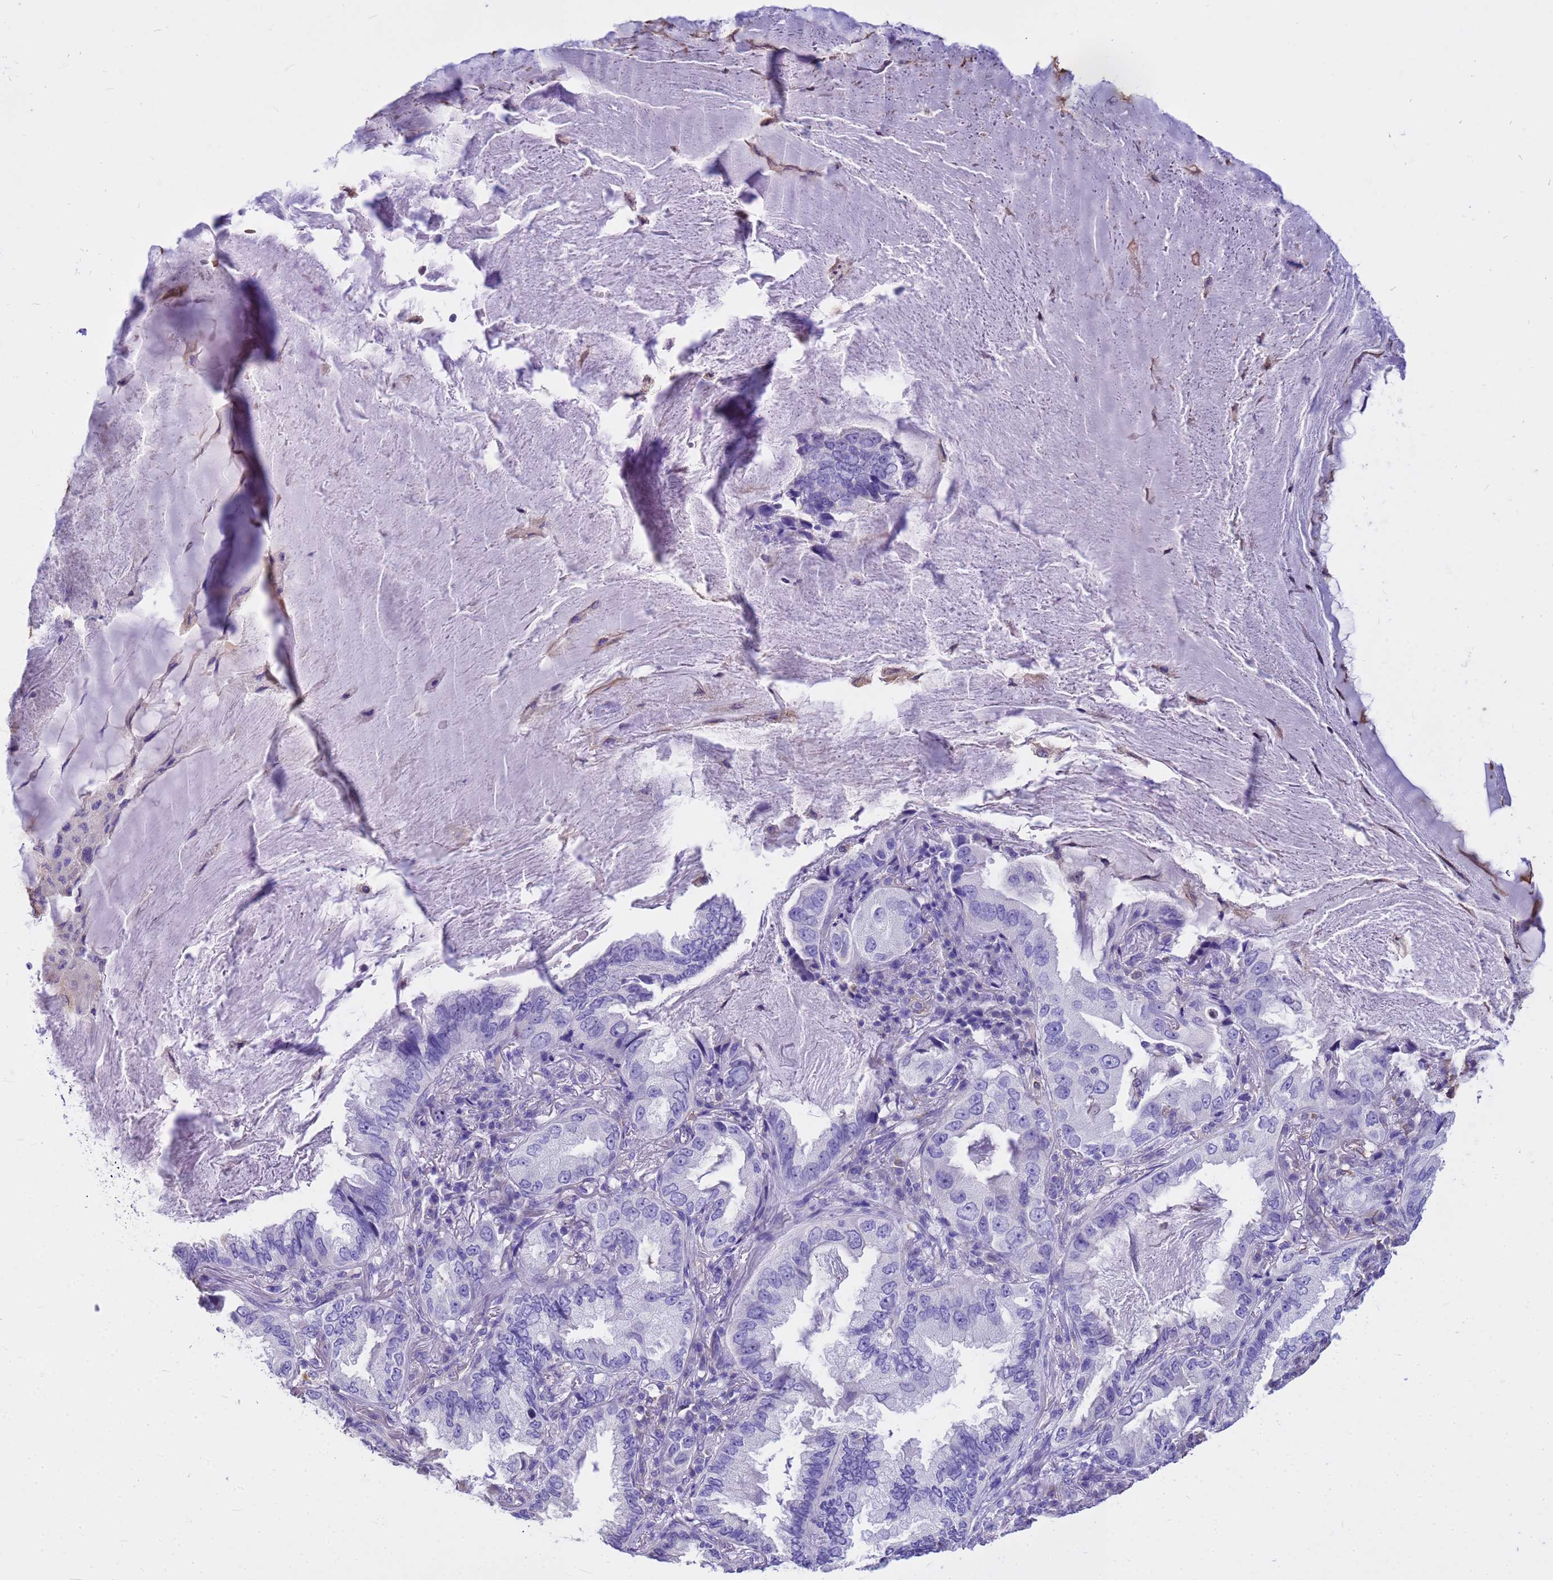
{"staining": {"intensity": "negative", "quantity": "none", "location": "none"}, "tissue": "lung cancer", "cell_type": "Tumor cells", "image_type": "cancer", "snomed": [{"axis": "morphology", "description": "Adenocarcinoma, NOS"}, {"axis": "topography", "description": "Lung"}], "caption": "A high-resolution image shows immunohistochemistry staining of adenocarcinoma (lung), which reveals no significant positivity in tumor cells.", "gene": "TCEAL3", "patient": {"sex": "female", "age": 69}}